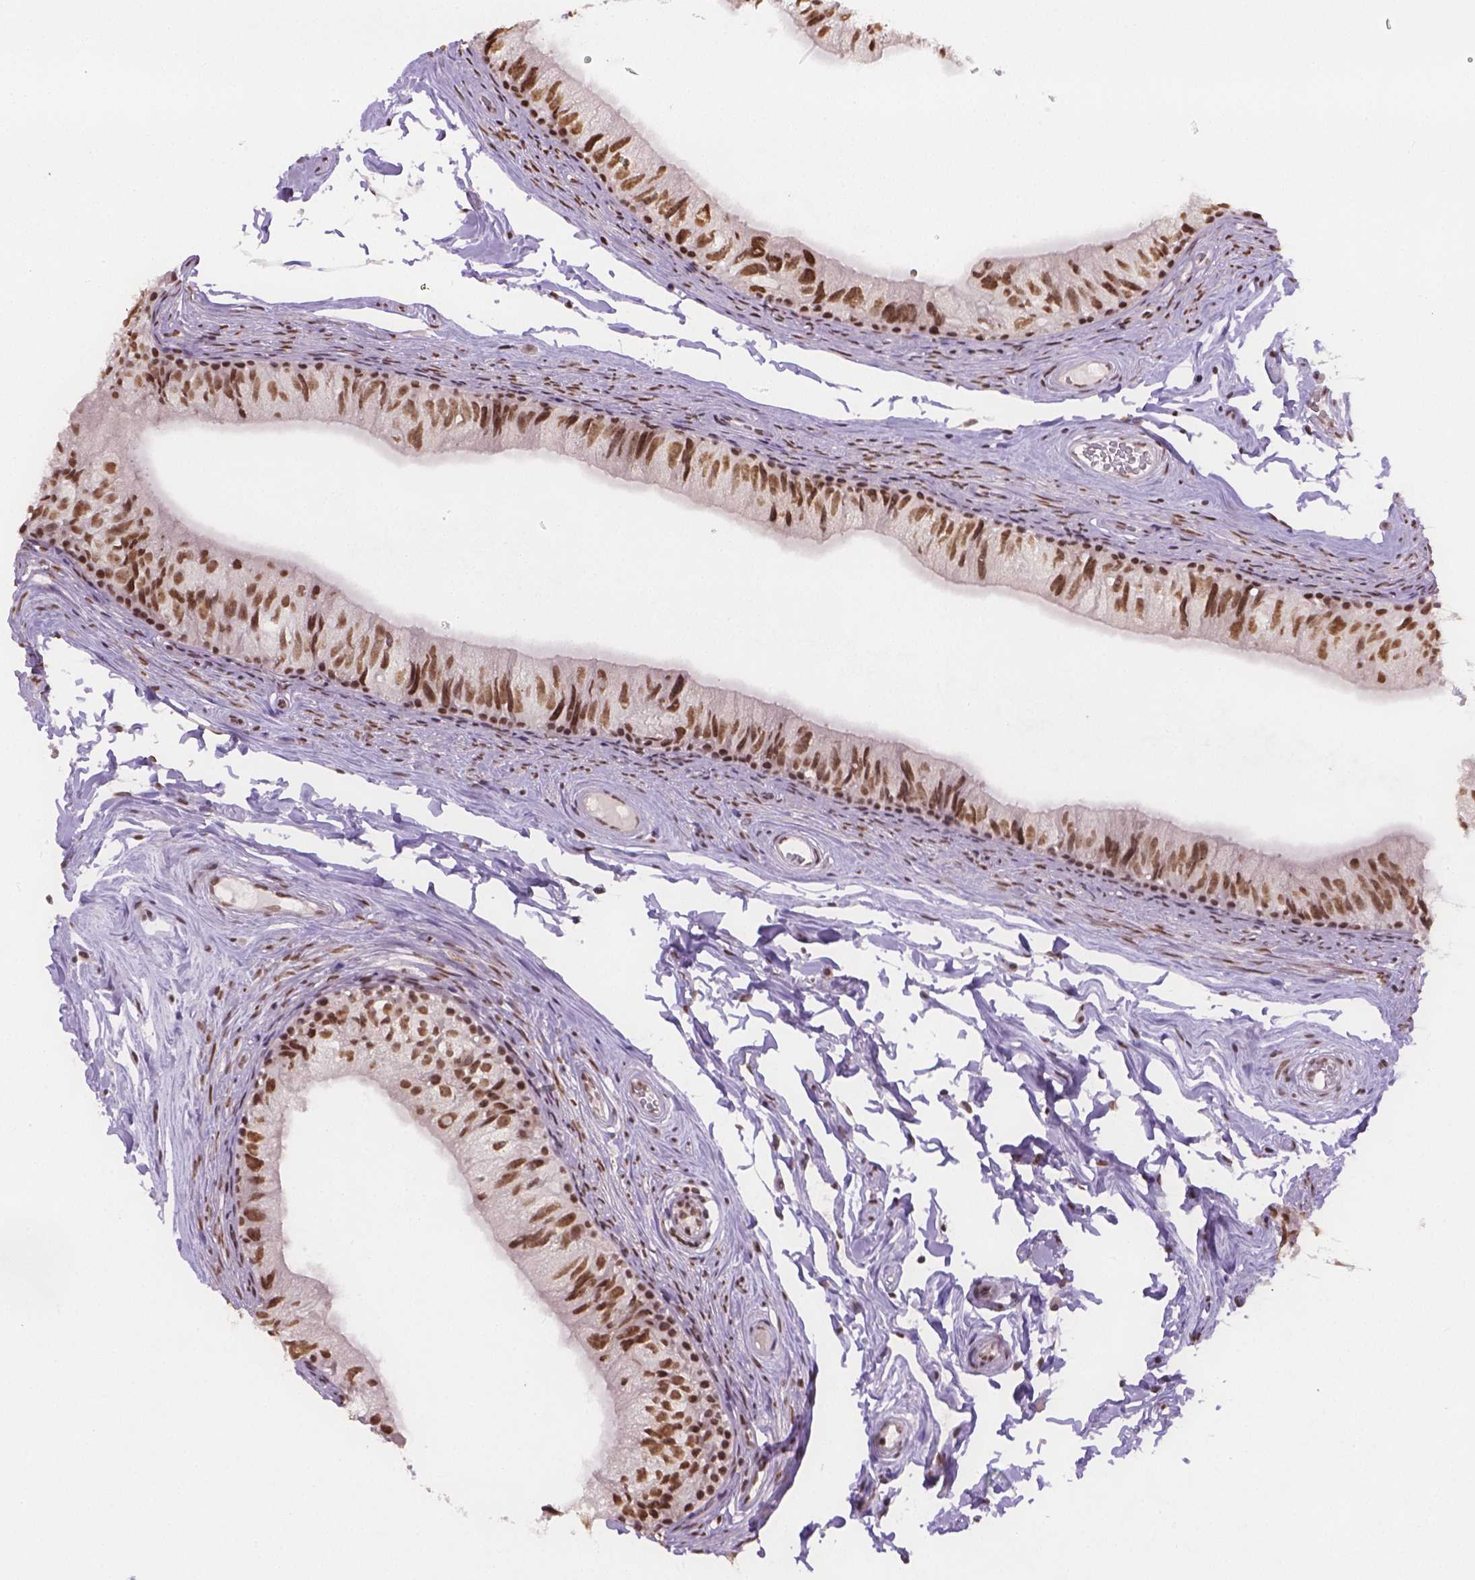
{"staining": {"intensity": "moderate", "quantity": ">75%", "location": "nuclear"}, "tissue": "epididymis", "cell_type": "Glandular cells", "image_type": "normal", "snomed": [{"axis": "morphology", "description": "Normal tissue, NOS"}, {"axis": "topography", "description": "Epididymis"}], "caption": "Brown immunohistochemical staining in benign epididymis exhibits moderate nuclear positivity in approximately >75% of glandular cells. (DAB (3,3'-diaminobenzidine) = brown stain, brightfield microscopy at high magnification).", "gene": "FANCE", "patient": {"sex": "male", "age": 45}}